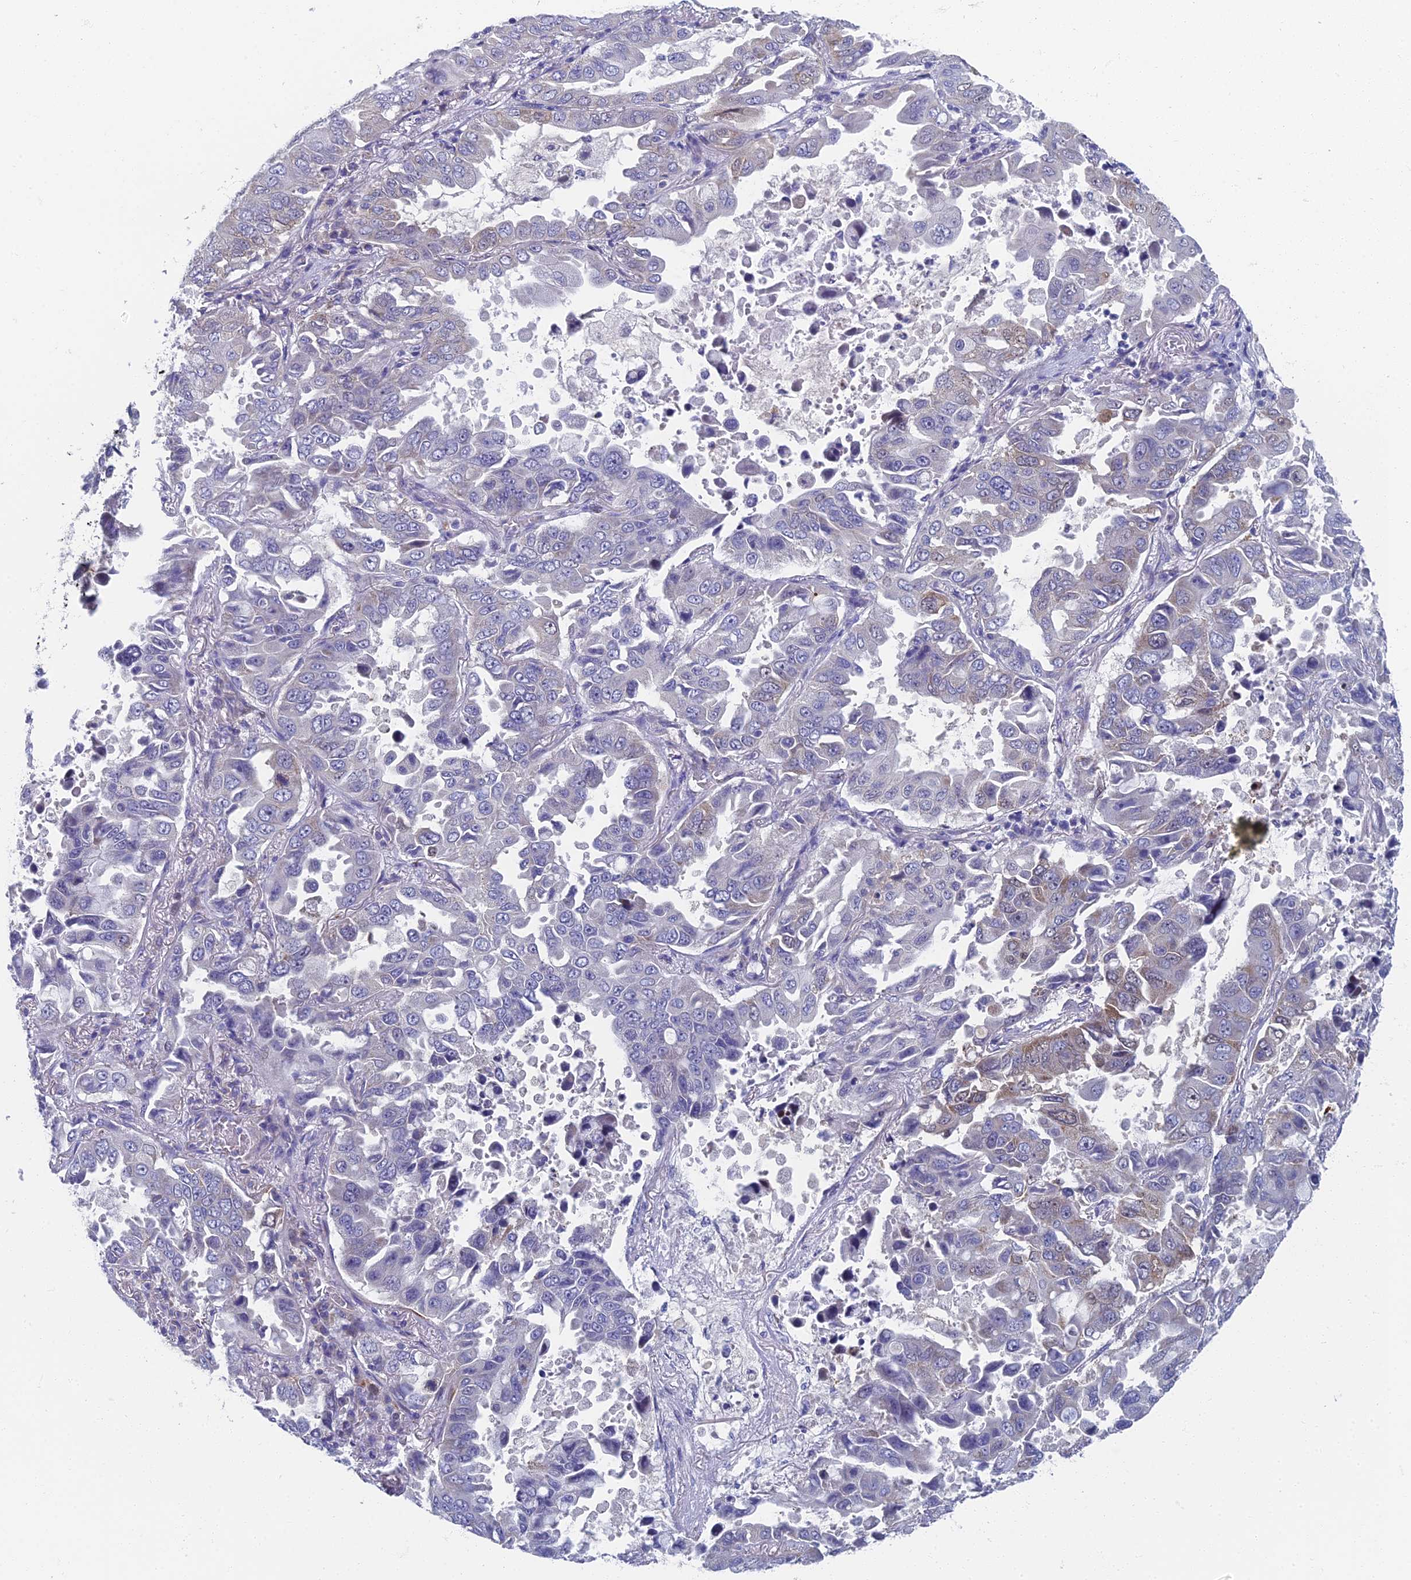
{"staining": {"intensity": "weak", "quantity": "<25%", "location": "cytoplasmic/membranous"}, "tissue": "lung cancer", "cell_type": "Tumor cells", "image_type": "cancer", "snomed": [{"axis": "morphology", "description": "Adenocarcinoma, NOS"}, {"axis": "topography", "description": "Lung"}], "caption": "High magnification brightfield microscopy of adenocarcinoma (lung) stained with DAB (3,3'-diaminobenzidine) (brown) and counterstained with hematoxylin (blue): tumor cells show no significant expression.", "gene": "SPIN4", "patient": {"sex": "male", "age": 64}}